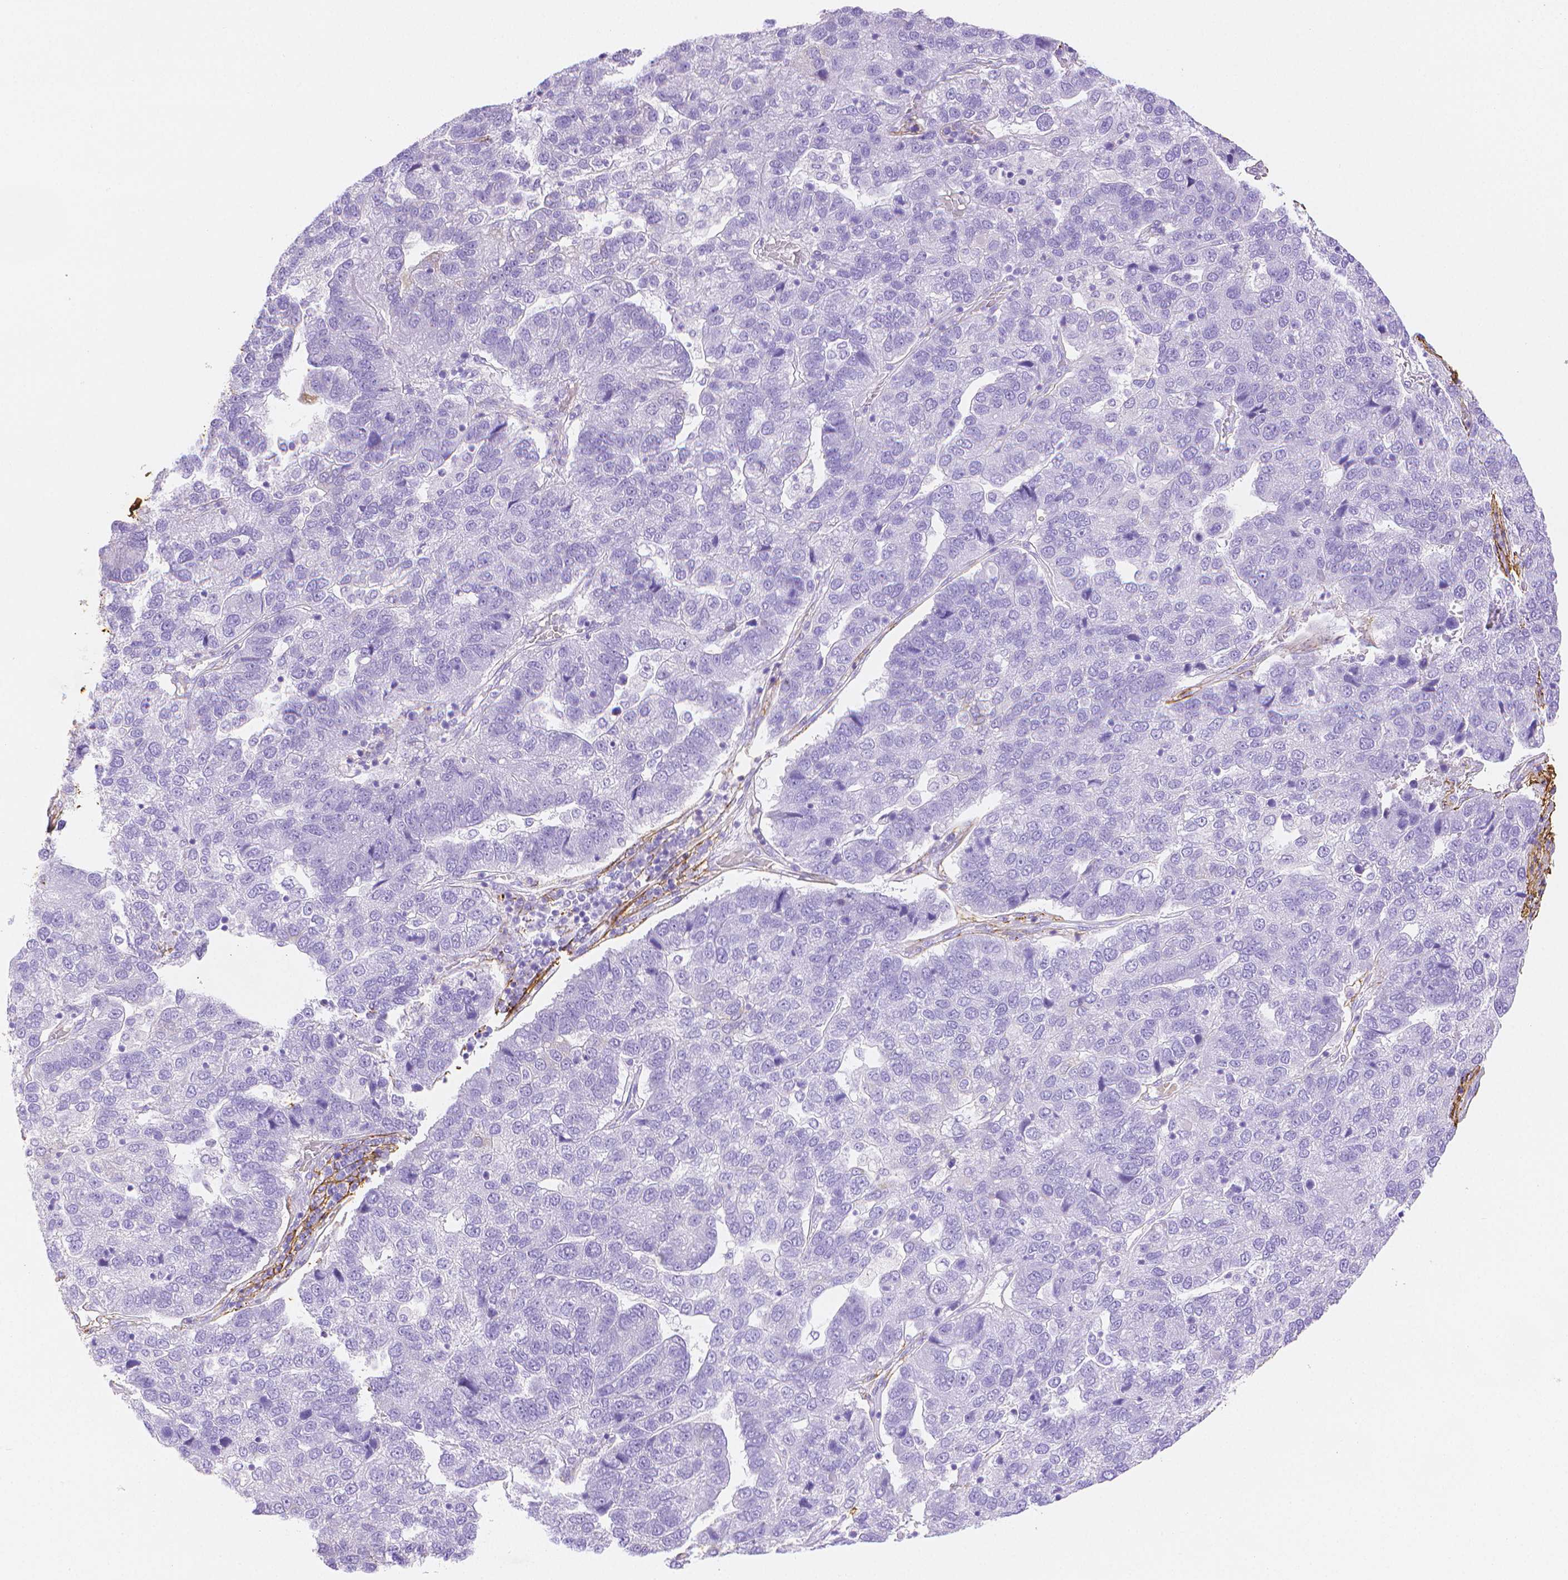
{"staining": {"intensity": "negative", "quantity": "none", "location": "none"}, "tissue": "pancreatic cancer", "cell_type": "Tumor cells", "image_type": "cancer", "snomed": [{"axis": "morphology", "description": "Adenocarcinoma, NOS"}, {"axis": "topography", "description": "Pancreas"}], "caption": "This is an immunohistochemistry micrograph of pancreatic cancer. There is no staining in tumor cells.", "gene": "FBN1", "patient": {"sex": "female", "age": 61}}